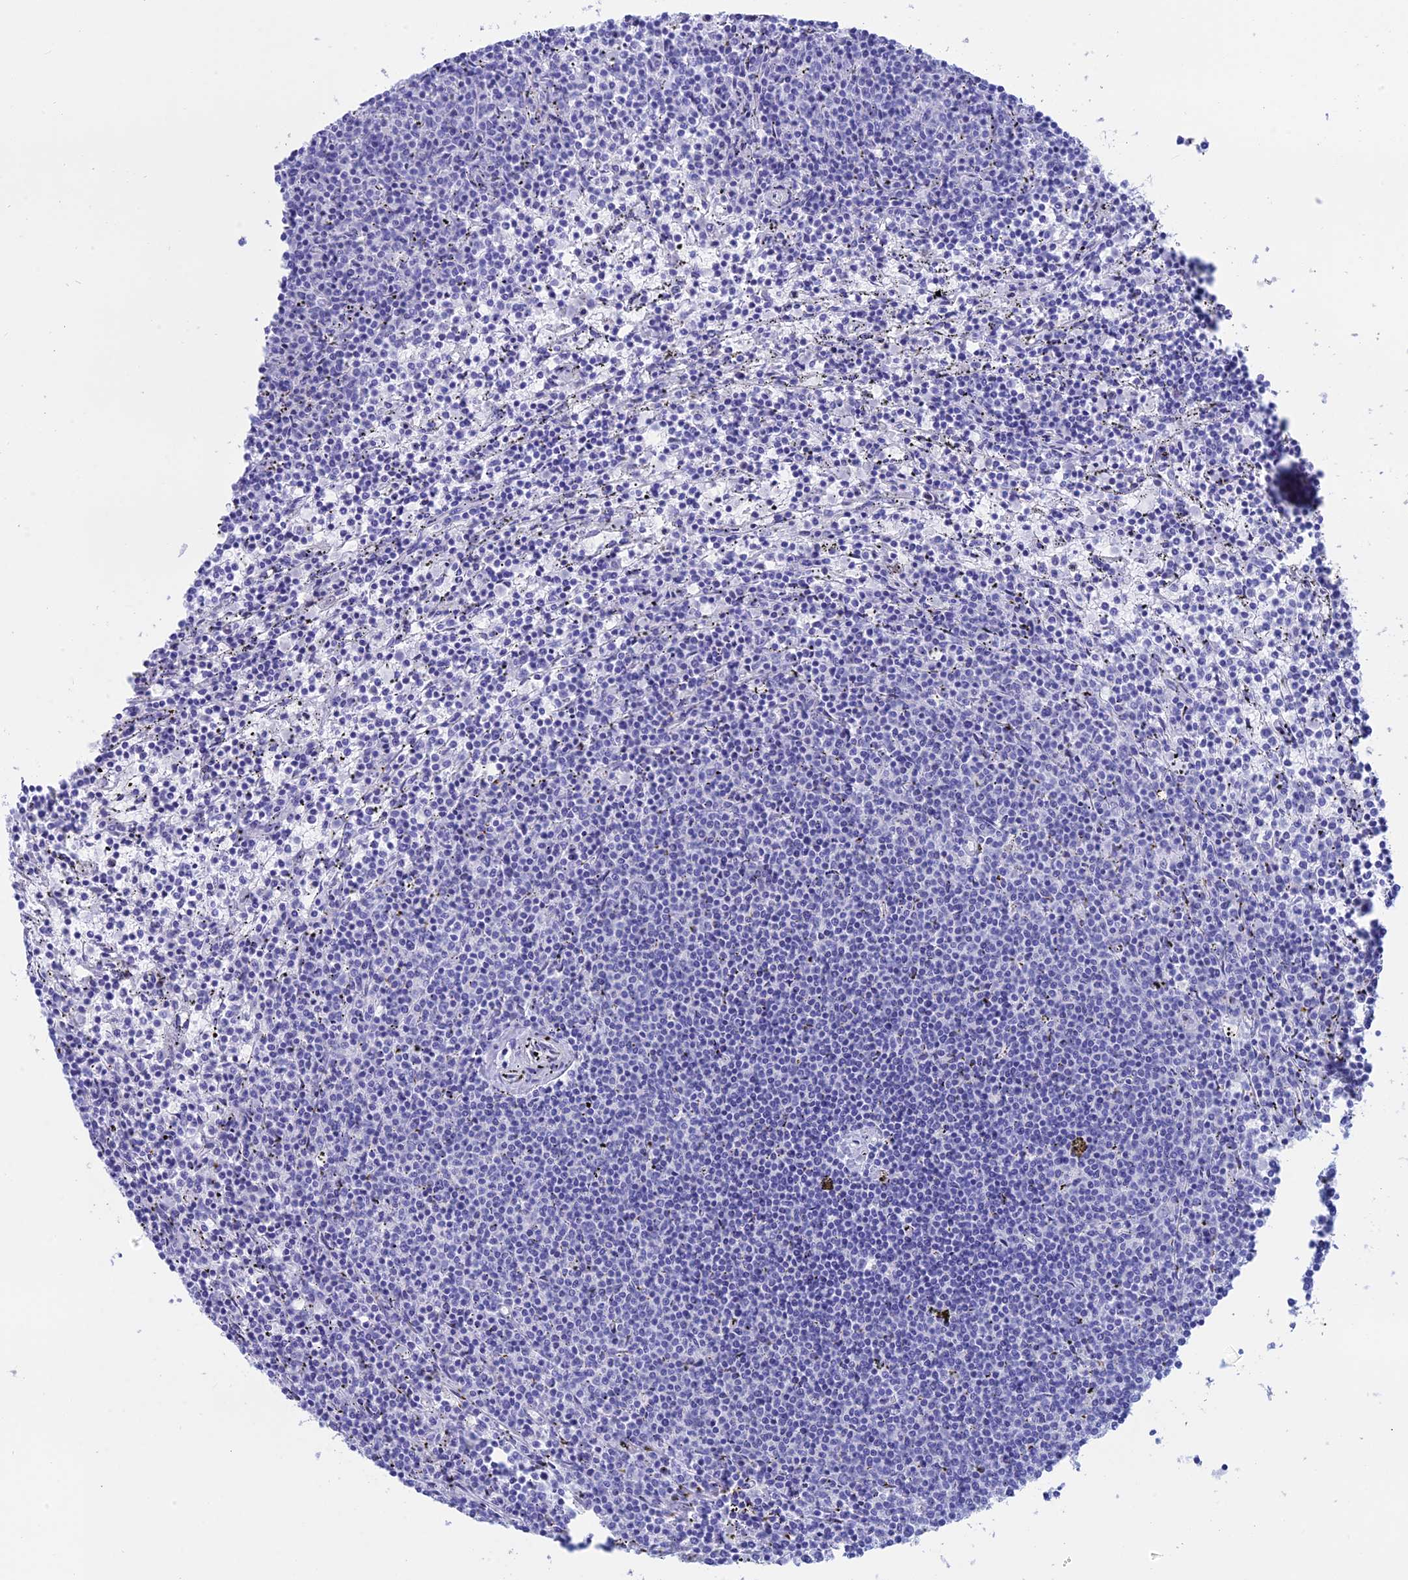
{"staining": {"intensity": "negative", "quantity": "none", "location": "none"}, "tissue": "lymphoma", "cell_type": "Tumor cells", "image_type": "cancer", "snomed": [{"axis": "morphology", "description": "Malignant lymphoma, non-Hodgkin's type, Low grade"}, {"axis": "topography", "description": "Spleen"}], "caption": "IHC image of human lymphoma stained for a protein (brown), which shows no staining in tumor cells.", "gene": "ERICH4", "patient": {"sex": "female", "age": 50}}